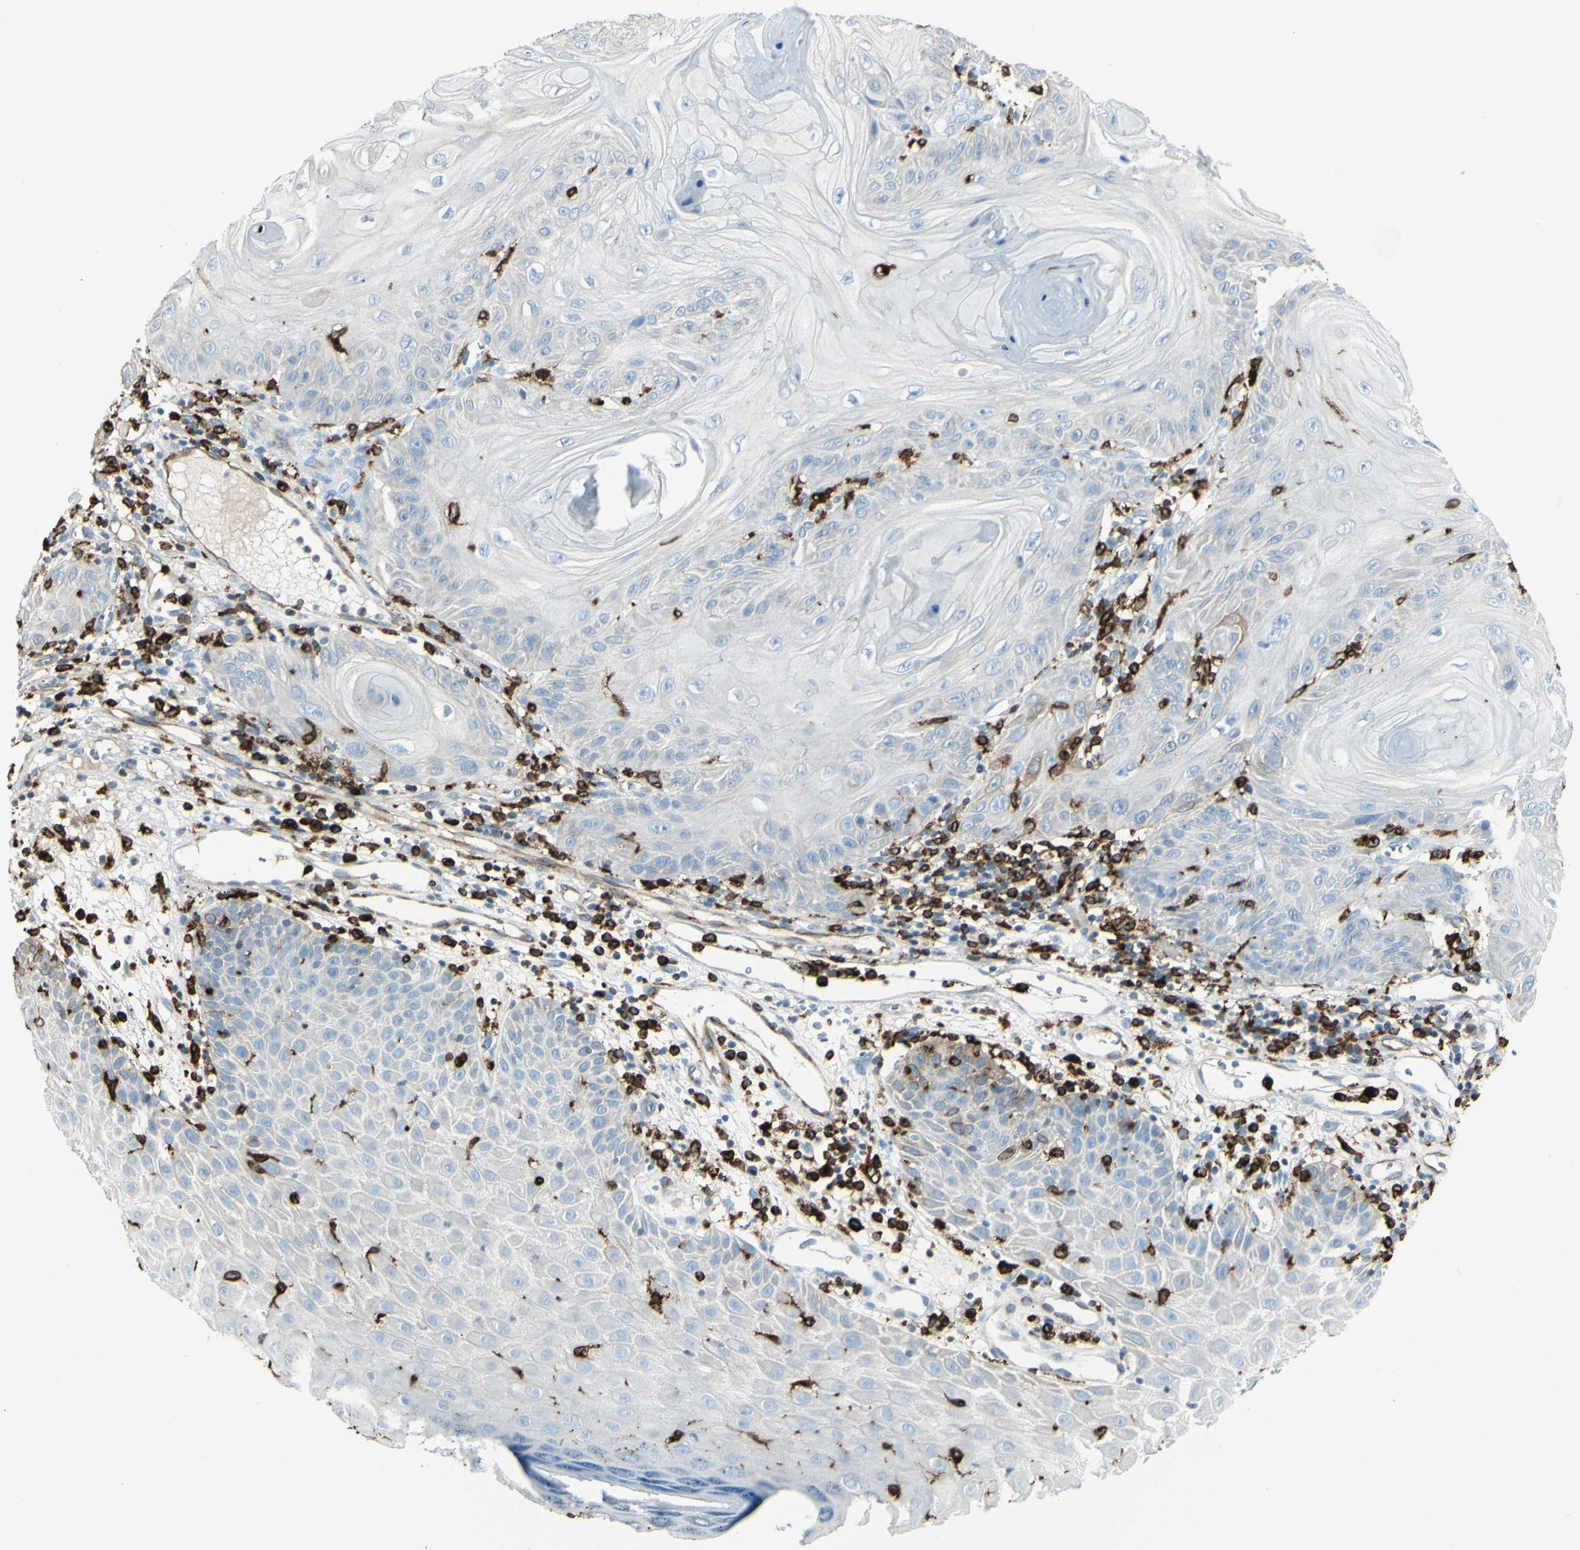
{"staining": {"intensity": "negative", "quantity": "none", "location": "none"}, "tissue": "skin cancer", "cell_type": "Tumor cells", "image_type": "cancer", "snomed": [{"axis": "morphology", "description": "Squamous cell carcinoma, NOS"}, {"axis": "topography", "description": "Skin"}], "caption": "This is a photomicrograph of immunohistochemistry (IHC) staining of skin cancer, which shows no positivity in tumor cells.", "gene": "CD74", "patient": {"sex": "female", "age": 78}}